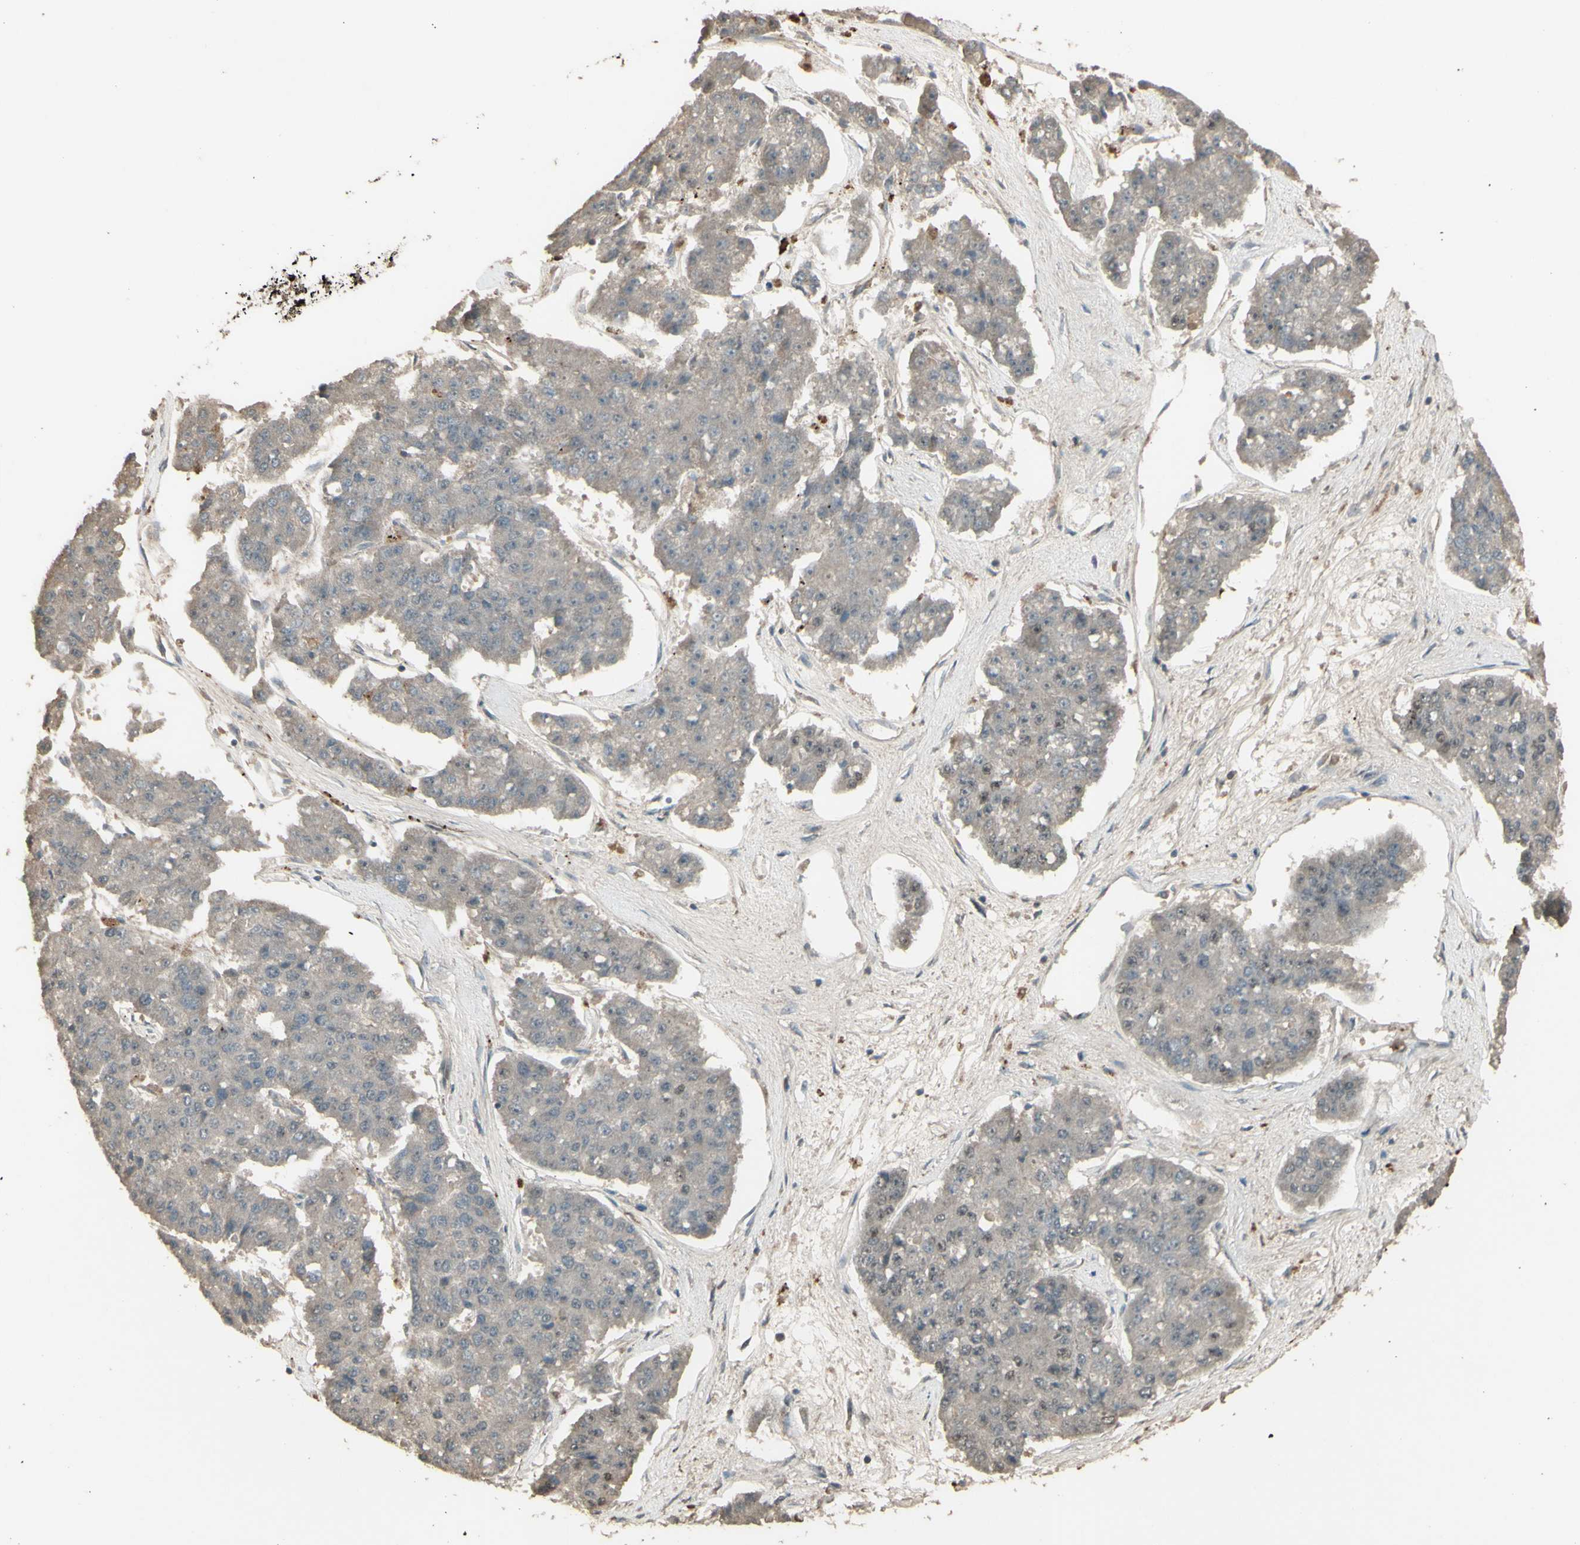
{"staining": {"intensity": "weak", "quantity": ">75%", "location": "cytoplasmic/membranous"}, "tissue": "pancreatic cancer", "cell_type": "Tumor cells", "image_type": "cancer", "snomed": [{"axis": "morphology", "description": "Adenocarcinoma, NOS"}, {"axis": "topography", "description": "Pancreas"}], "caption": "The histopathology image reveals staining of adenocarcinoma (pancreatic), revealing weak cytoplasmic/membranous protein expression (brown color) within tumor cells. (brown staining indicates protein expression, while blue staining denotes nuclei).", "gene": "GNAS", "patient": {"sex": "male", "age": 50}}